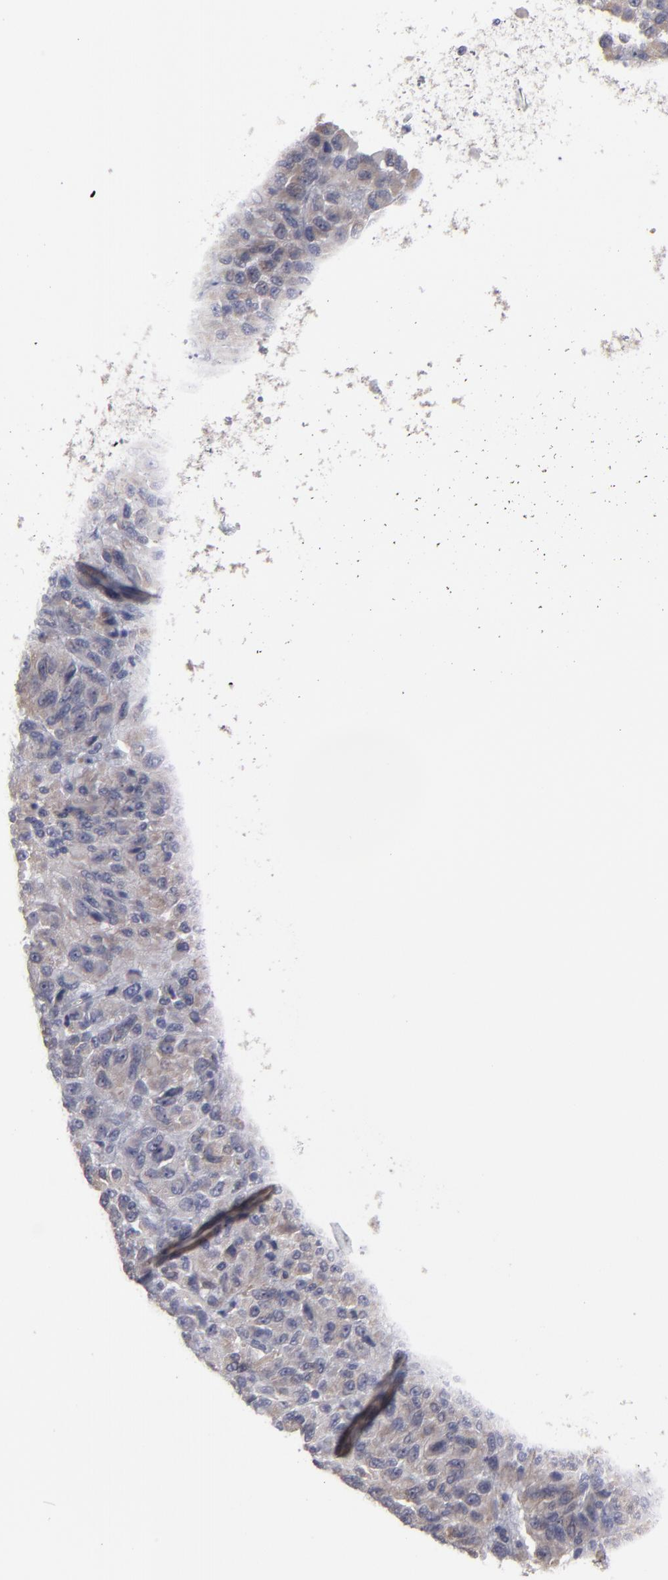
{"staining": {"intensity": "weak", "quantity": "25%-75%", "location": "cytoplasmic/membranous"}, "tissue": "melanoma", "cell_type": "Tumor cells", "image_type": "cancer", "snomed": [{"axis": "morphology", "description": "Malignant melanoma, Metastatic site"}, {"axis": "topography", "description": "Lung"}], "caption": "A brown stain highlights weak cytoplasmic/membranous positivity of a protein in melanoma tumor cells. Using DAB (brown) and hematoxylin (blue) stains, captured at high magnification using brightfield microscopy.", "gene": "SLMAP", "patient": {"sex": "male", "age": 64}}